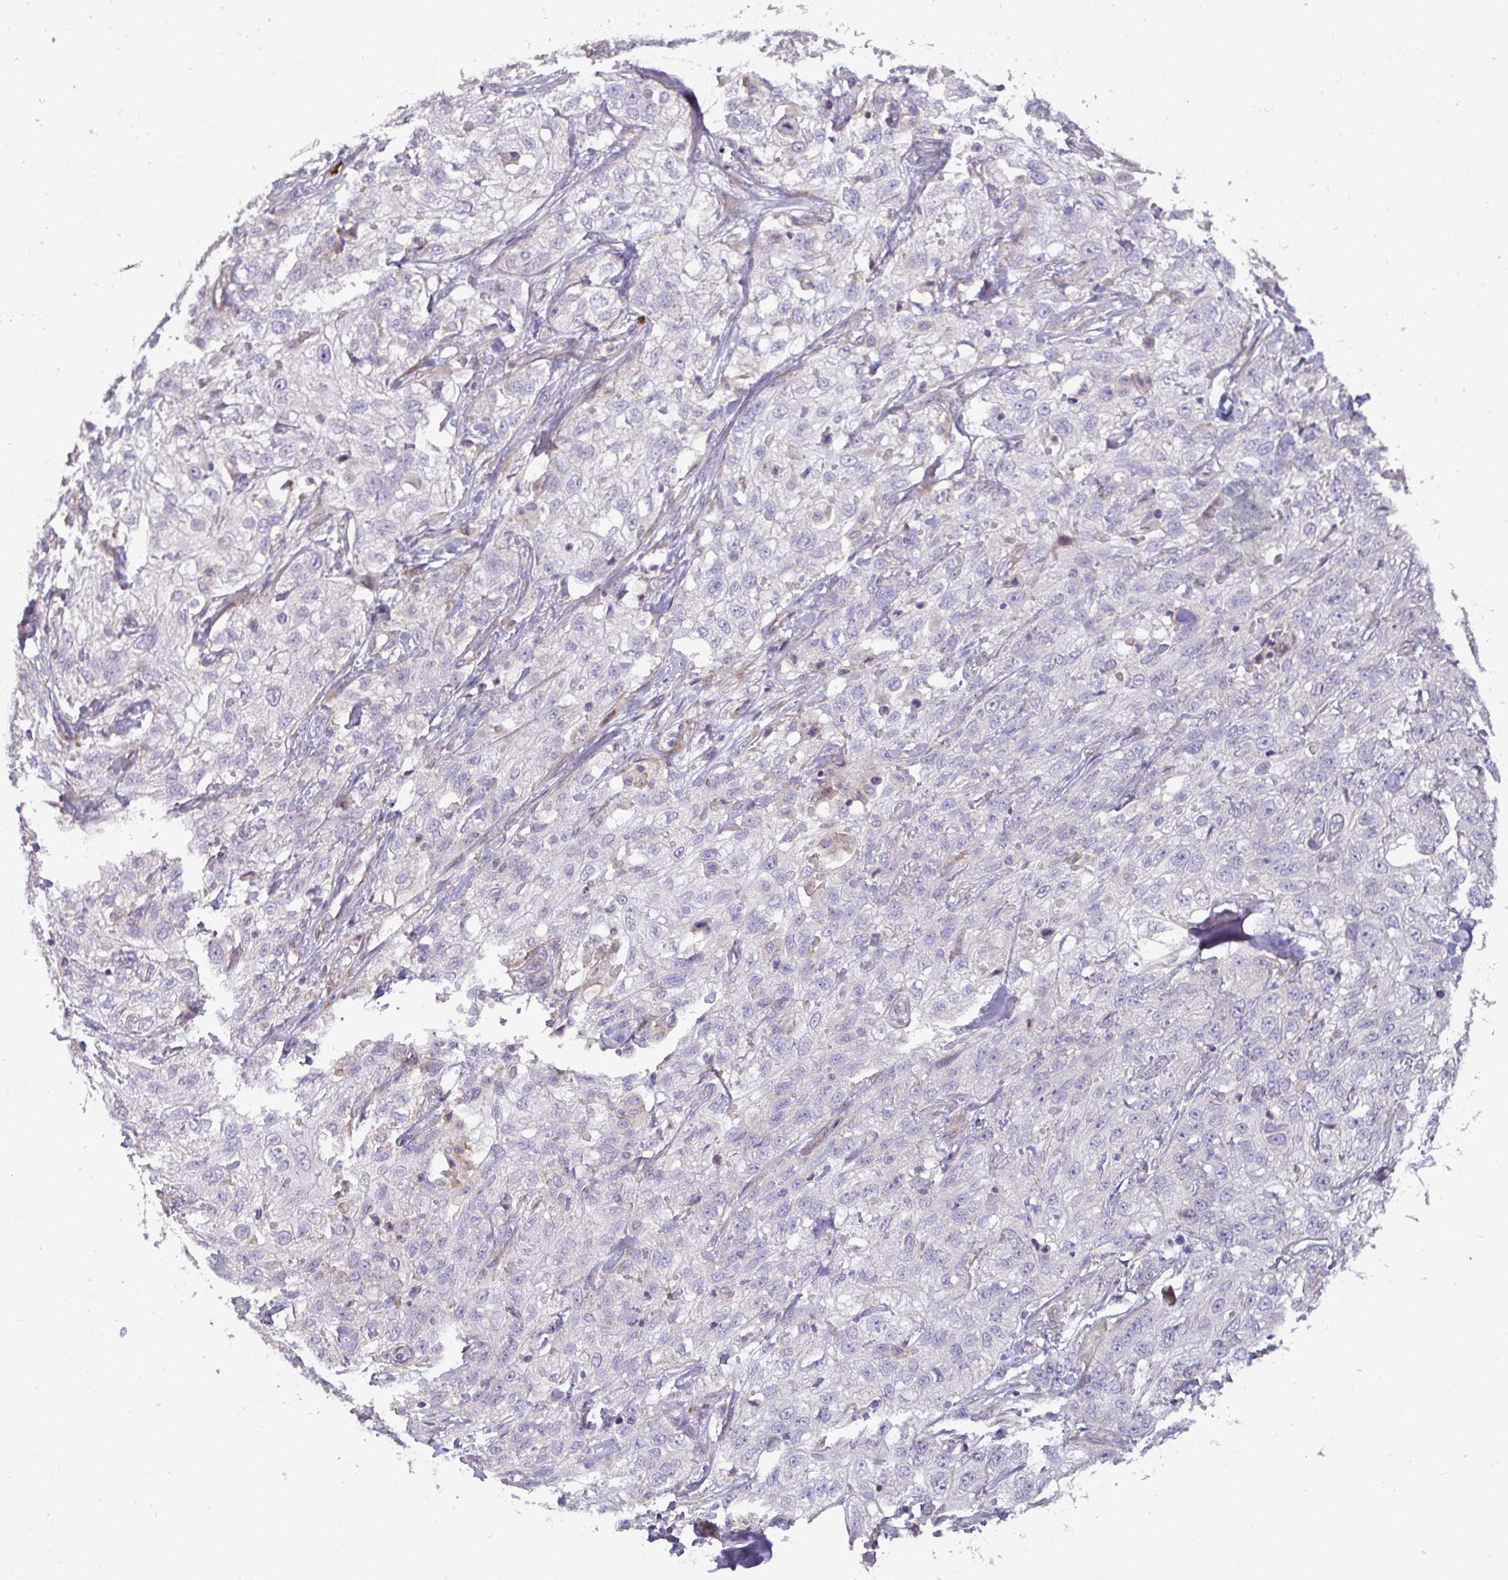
{"staining": {"intensity": "negative", "quantity": "none", "location": "none"}, "tissue": "skin cancer", "cell_type": "Tumor cells", "image_type": "cancer", "snomed": [{"axis": "morphology", "description": "Squamous cell carcinoma, NOS"}, {"axis": "topography", "description": "Skin"}, {"axis": "topography", "description": "Vulva"}], "caption": "Skin cancer (squamous cell carcinoma) stained for a protein using immunohistochemistry reveals no staining tumor cells.", "gene": "SH2D1B", "patient": {"sex": "female", "age": 86}}